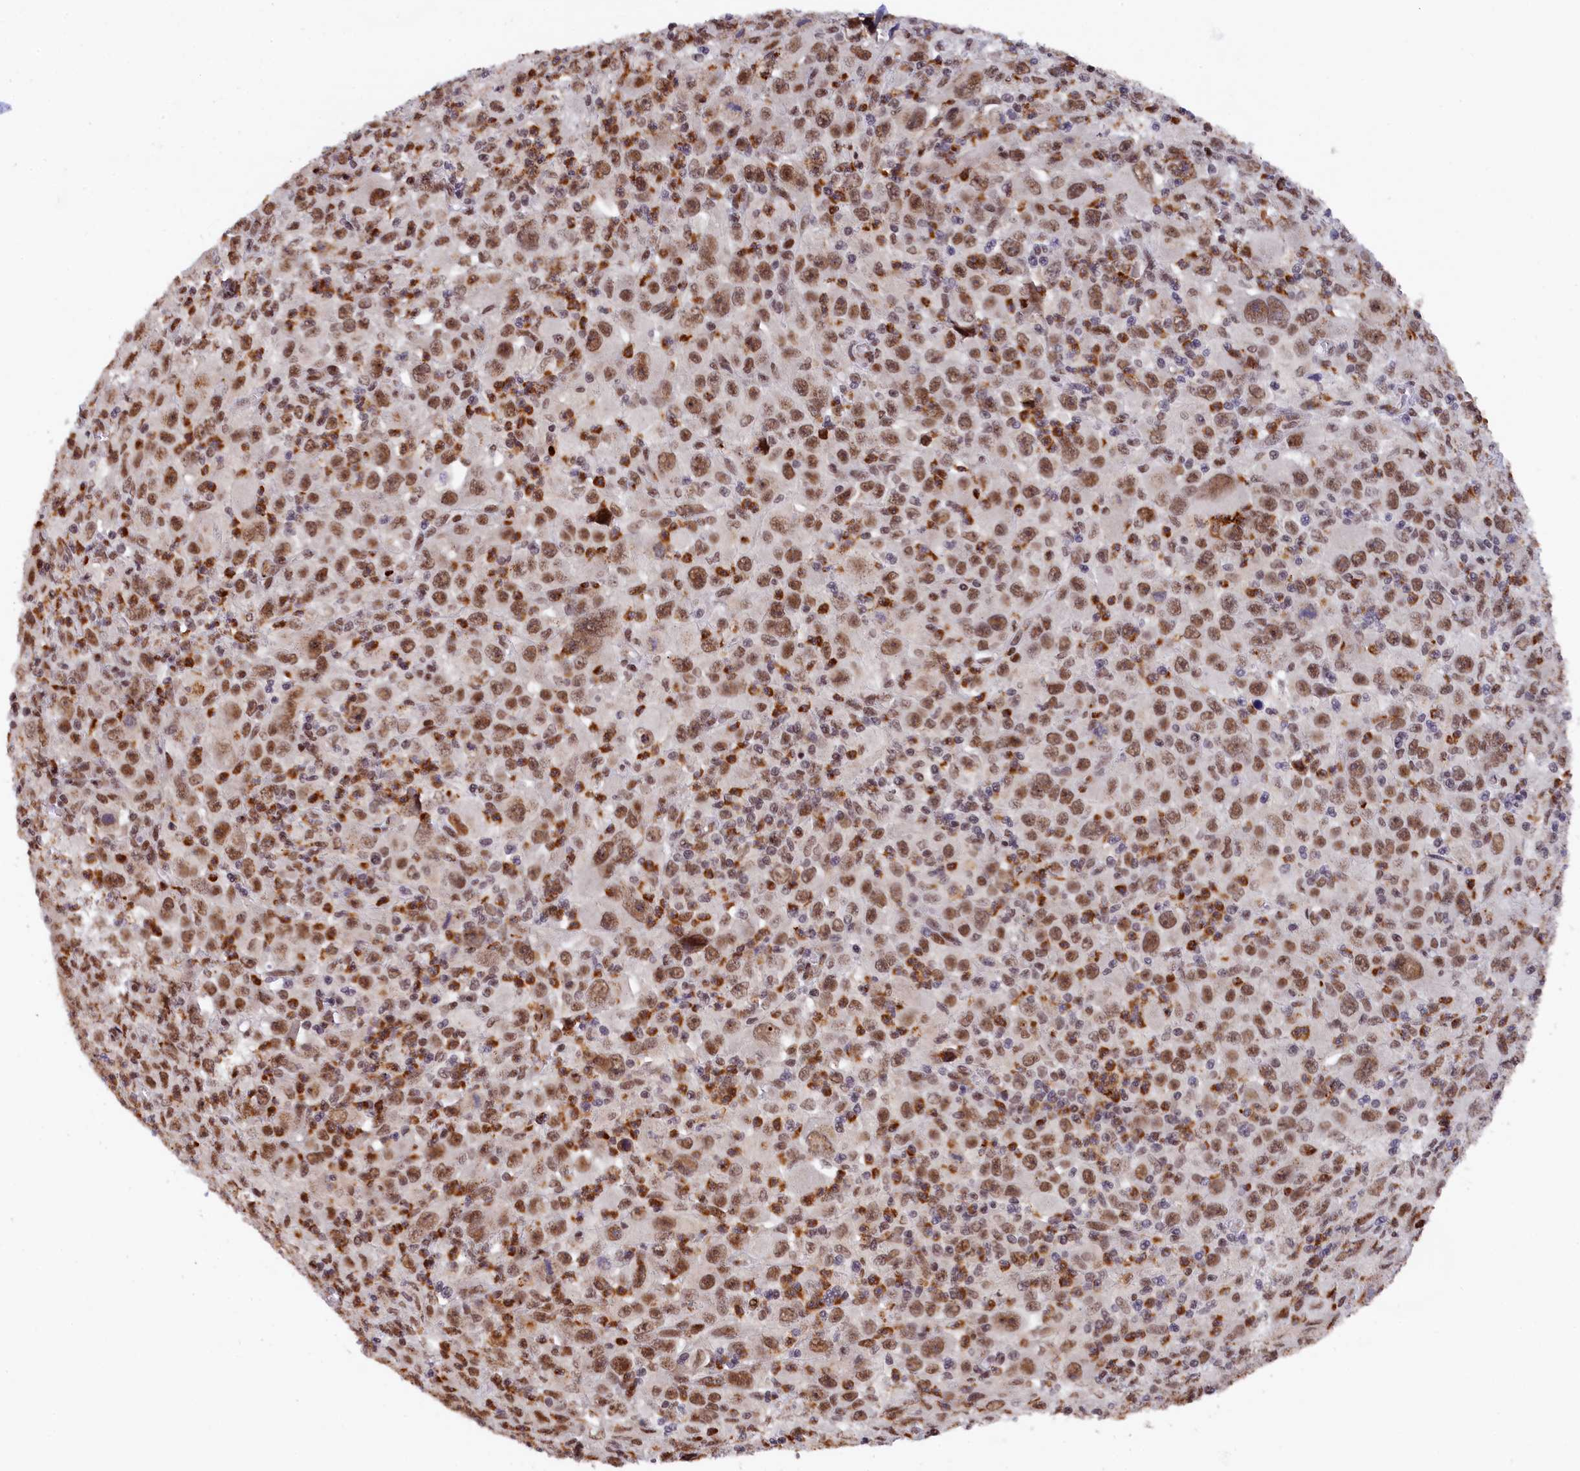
{"staining": {"intensity": "moderate", "quantity": ">75%", "location": "nuclear"}, "tissue": "melanoma", "cell_type": "Tumor cells", "image_type": "cancer", "snomed": [{"axis": "morphology", "description": "Malignant melanoma, Metastatic site"}, {"axis": "topography", "description": "Skin"}], "caption": "Malignant melanoma (metastatic site) stained with a protein marker displays moderate staining in tumor cells.", "gene": "ADIG", "patient": {"sex": "female", "age": 56}}